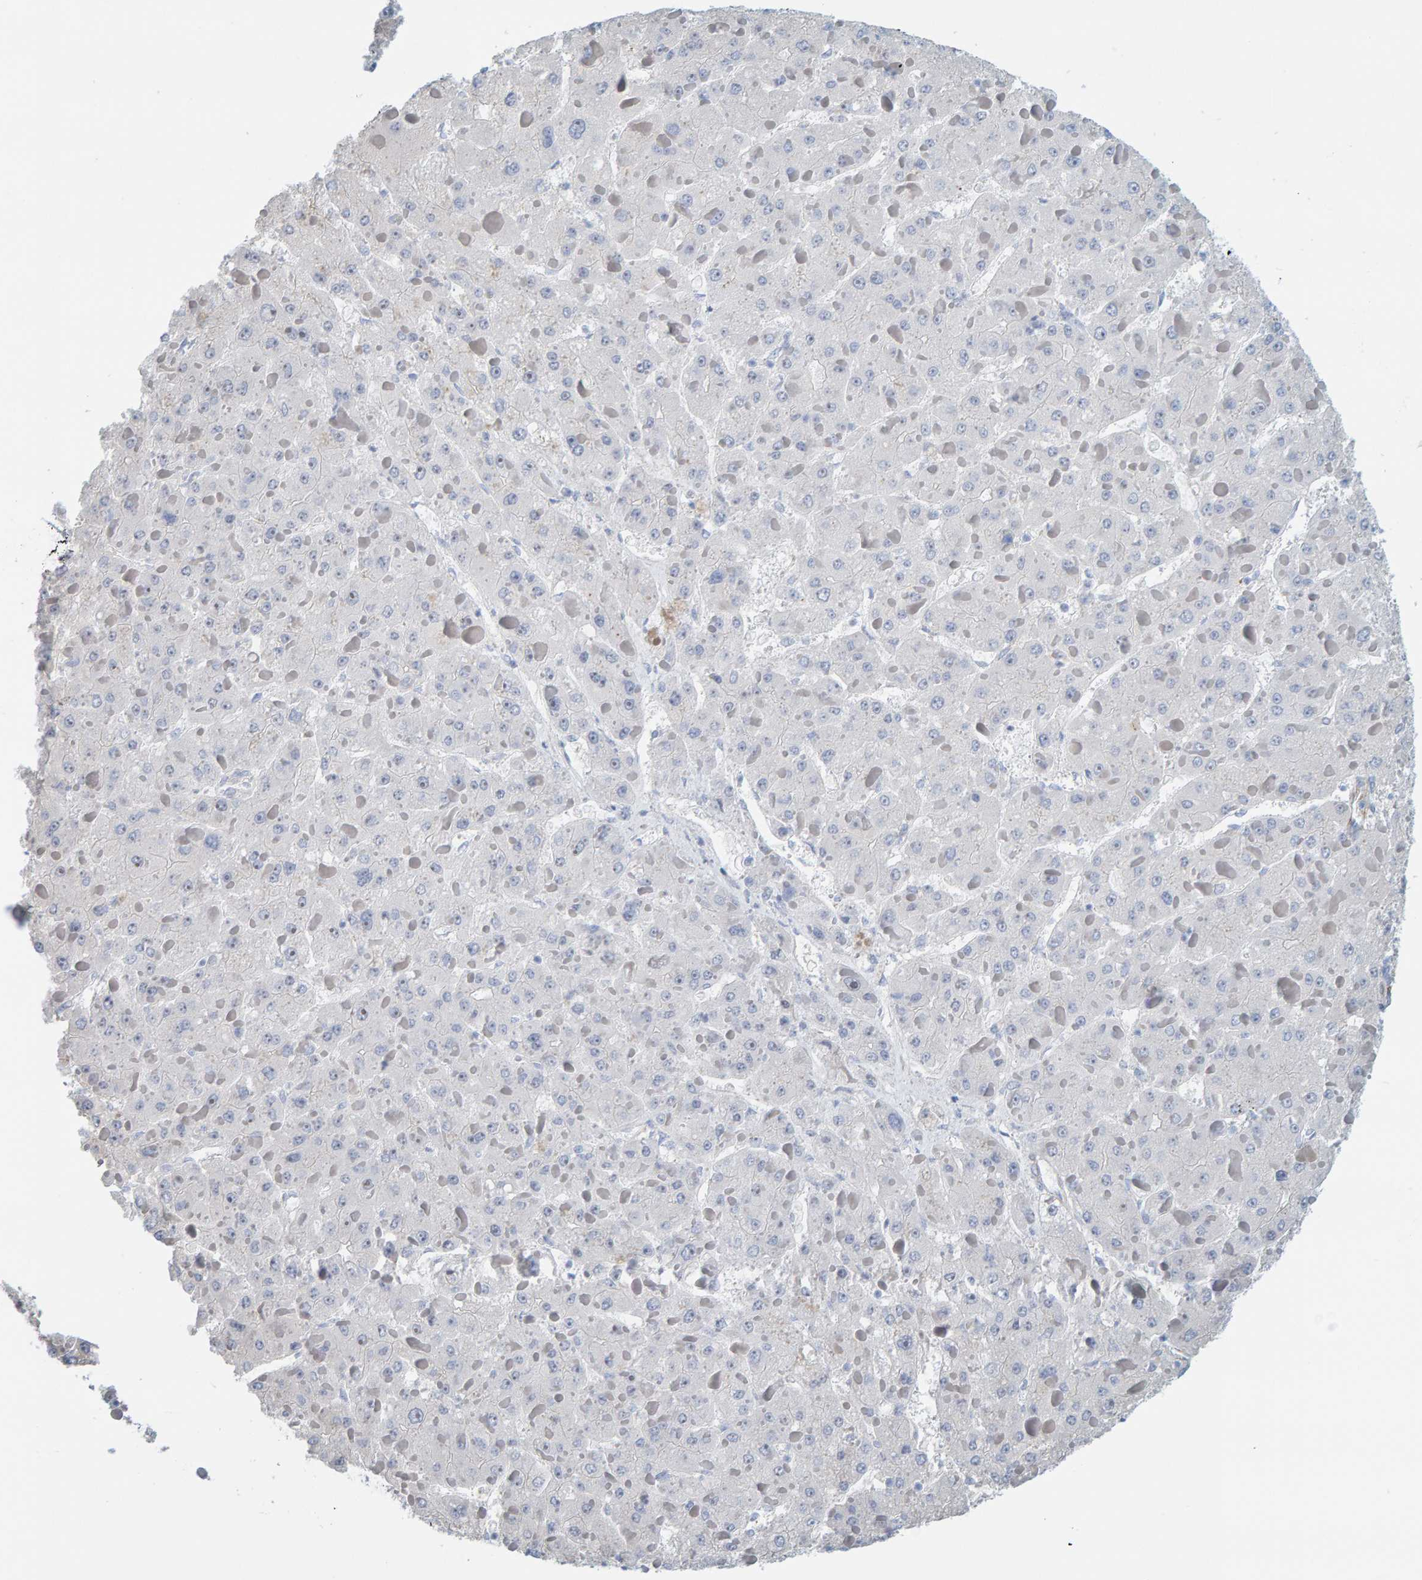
{"staining": {"intensity": "negative", "quantity": "none", "location": "none"}, "tissue": "liver cancer", "cell_type": "Tumor cells", "image_type": "cancer", "snomed": [{"axis": "morphology", "description": "Carcinoma, Hepatocellular, NOS"}, {"axis": "topography", "description": "Liver"}], "caption": "IHC histopathology image of neoplastic tissue: human liver hepatocellular carcinoma stained with DAB (3,3'-diaminobenzidine) reveals no significant protein staining in tumor cells. The staining is performed using DAB (3,3'-diaminobenzidine) brown chromogen with nuclei counter-stained in using hematoxylin.", "gene": "MAP1B", "patient": {"sex": "female", "age": 73}}